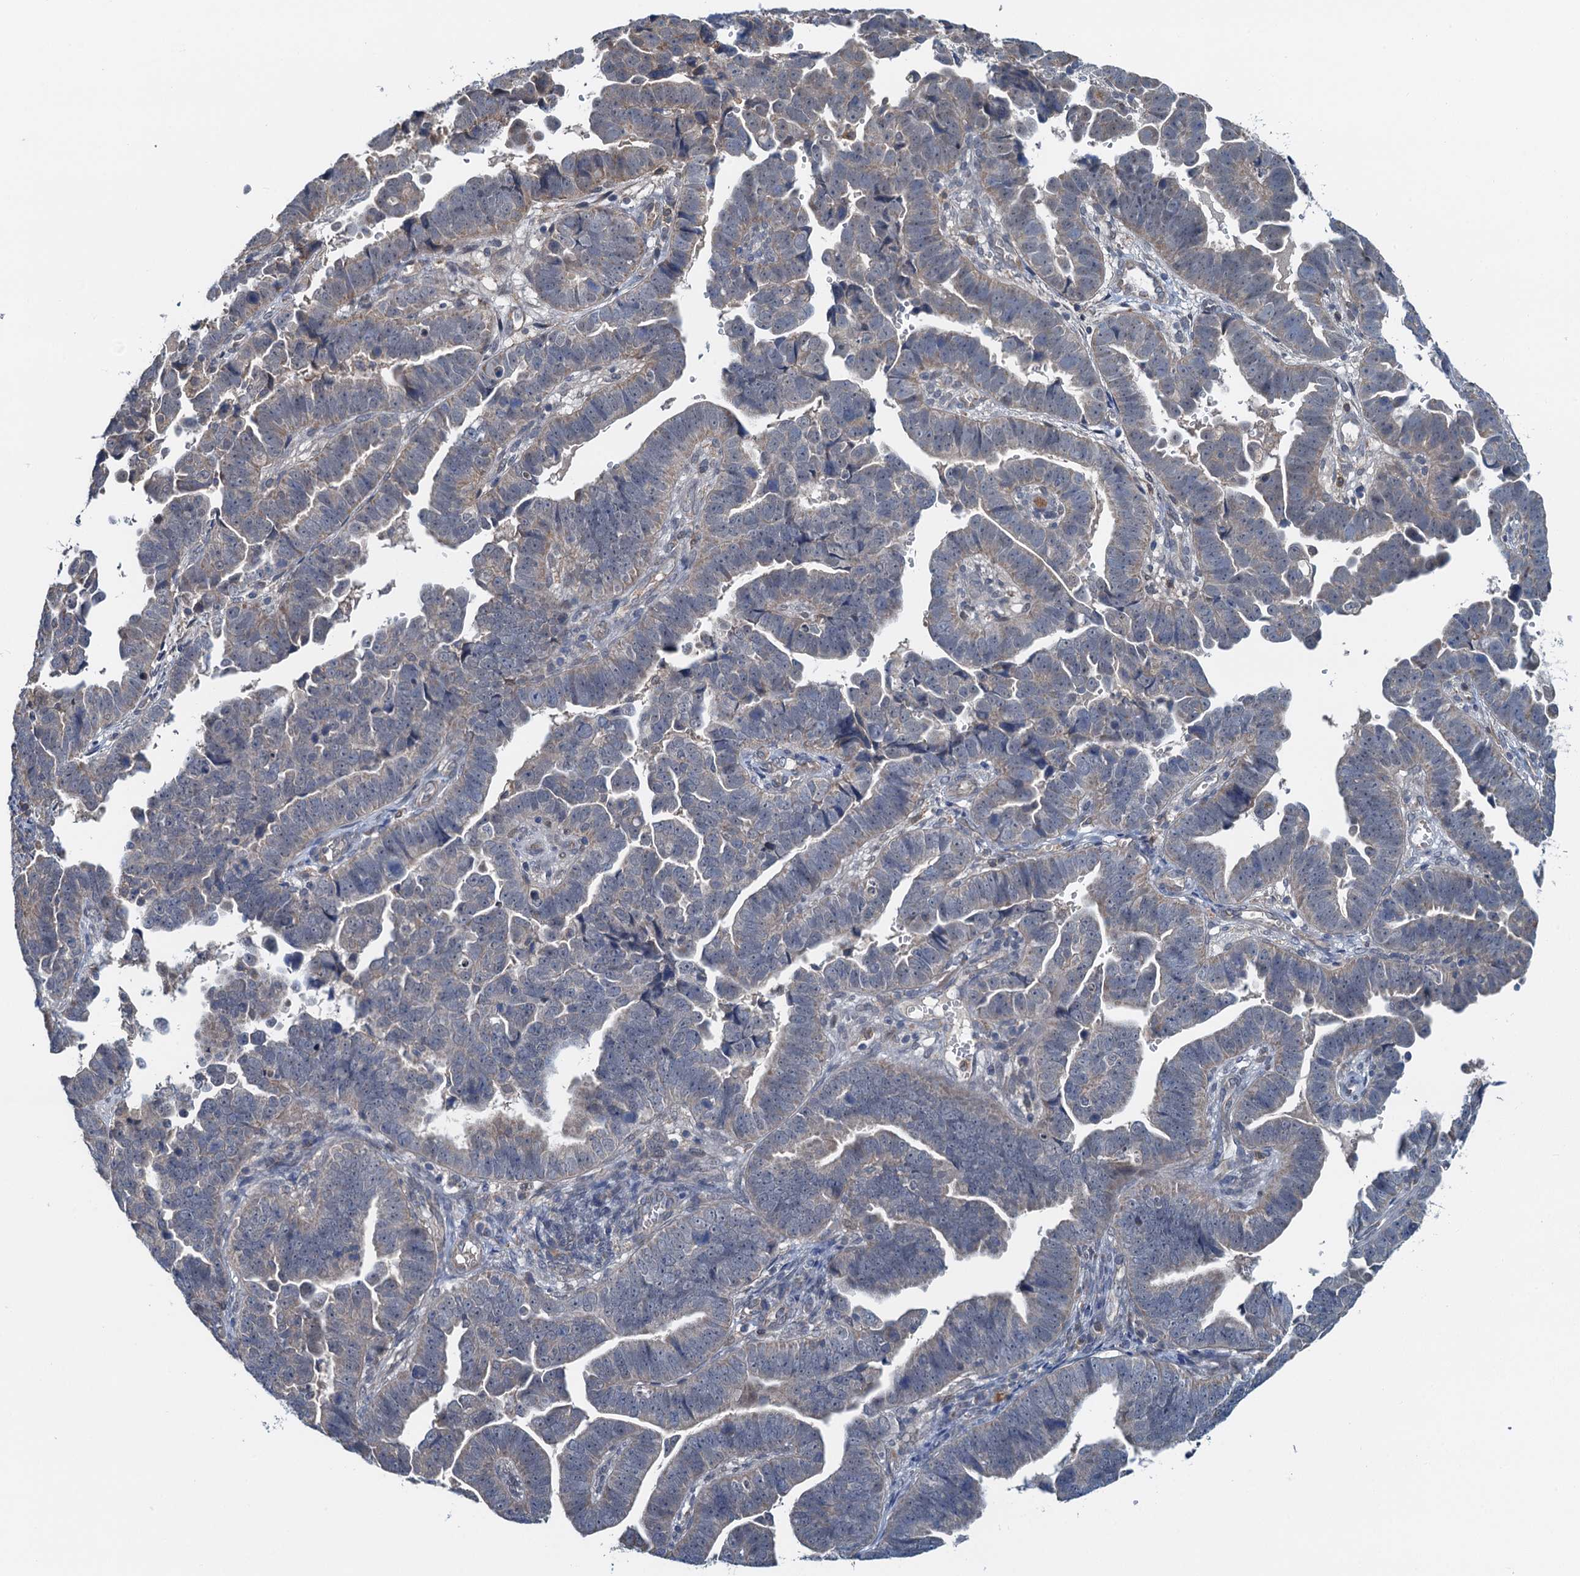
{"staining": {"intensity": "negative", "quantity": "none", "location": "none"}, "tissue": "endometrial cancer", "cell_type": "Tumor cells", "image_type": "cancer", "snomed": [{"axis": "morphology", "description": "Adenocarcinoma, NOS"}, {"axis": "topography", "description": "Endometrium"}], "caption": "Tumor cells are negative for brown protein staining in adenocarcinoma (endometrial). (Brightfield microscopy of DAB immunohistochemistry (IHC) at high magnification).", "gene": "ZNF606", "patient": {"sex": "female", "age": 75}}